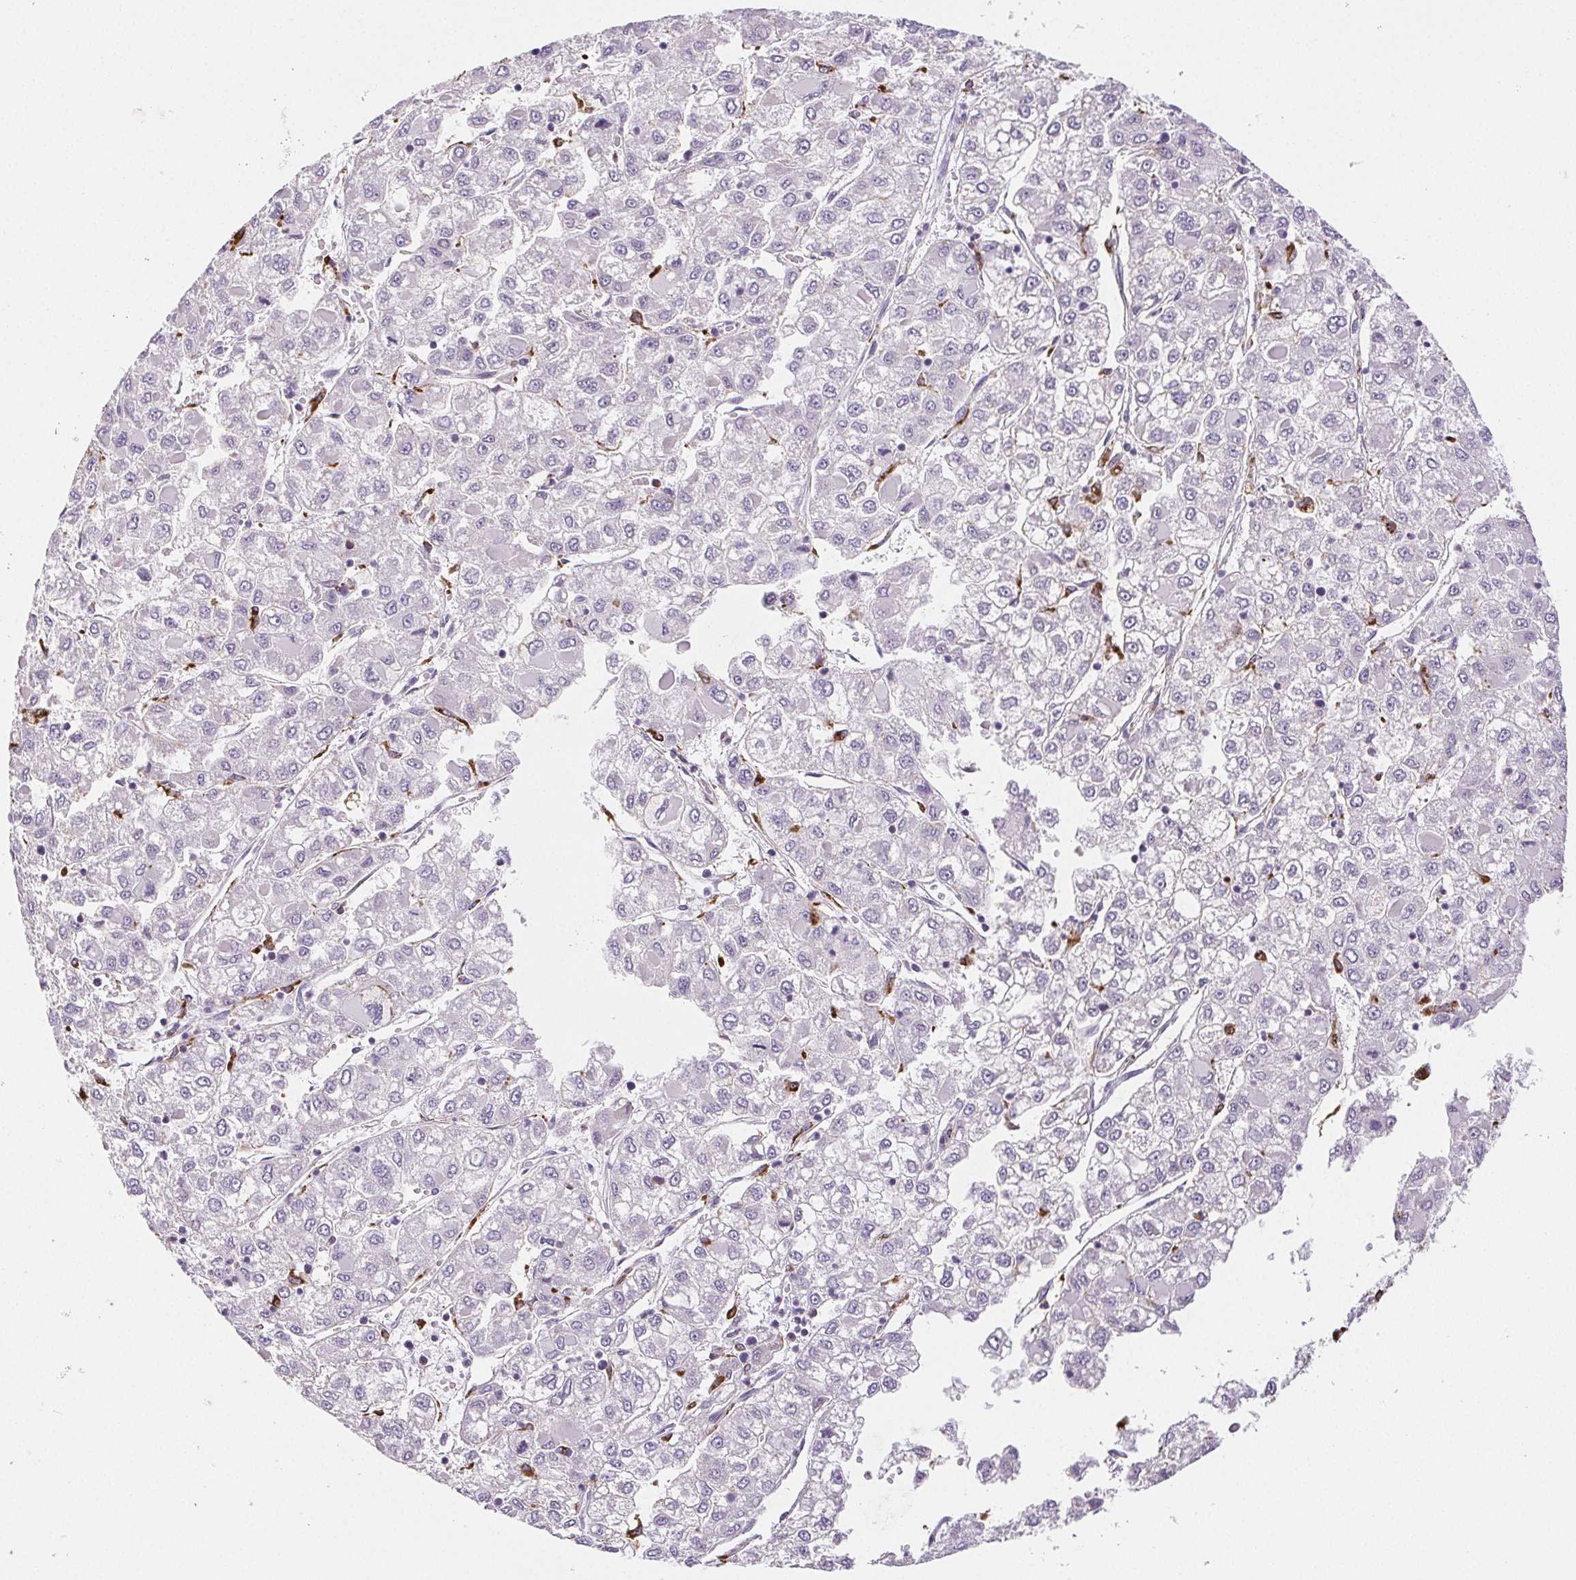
{"staining": {"intensity": "negative", "quantity": "none", "location": "none"}, "tissue": "liver cancer", "cell_type": "Tumor cells", "image_type": "cancer", "snomed": [{"axis": "morphology", "description": "Carcinoma, Hepatocellular, NOS"}, {"axis": "topography", "description": "Liver"}], "caption": "DAB (3,3'-diaminobenzidine) immunohistochemical staining of hepatocellular carcinoma (liver) demonstrates no significant staining in tumor cells.", "gene": "LIPA", "patient": {"sex": "male", "age": 40}}